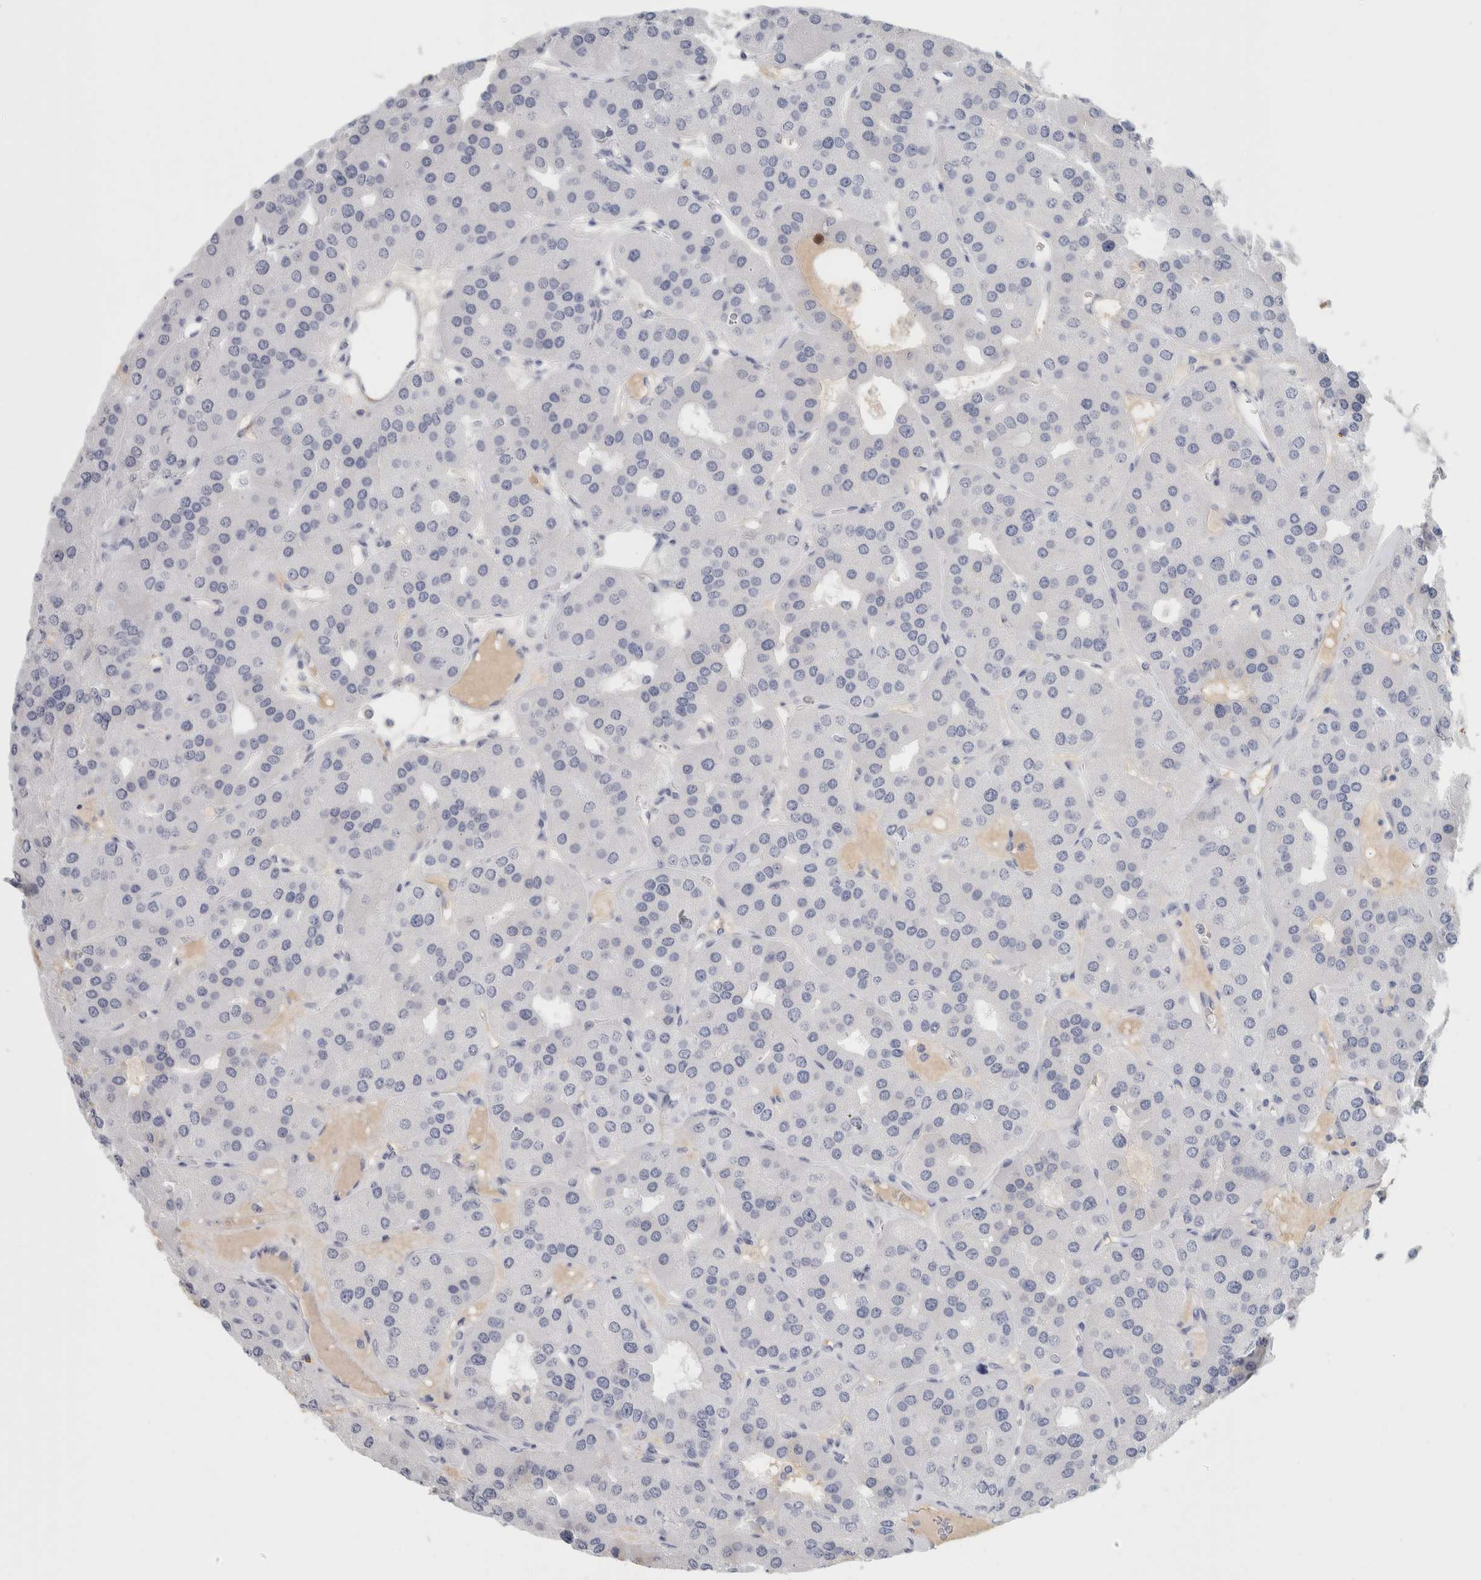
{"staining": {"intensity": "negative", "quantity": "none", "location": "none"}, "tissue": "parathyroid gland", "cell_type": "Glandular cells", "image_type": "normal", "snomed": [{"axis": "morphology", "description": "Normal tissue, NOS"}, {"axis": "morphology", "description": "Adenoma, NOS"}, {"axis": "topography", "description": "Parathyroid gland"}], "caption": "Benign parathyroid gland was stained to show a protein in brown. There is no significant positivity in glandular cells. (Immunohistochemistry (ihc), brightfield microscopy, high magnification).", "gene": "TSPAN8", "patient": {"sex": "female", "age": 86}}